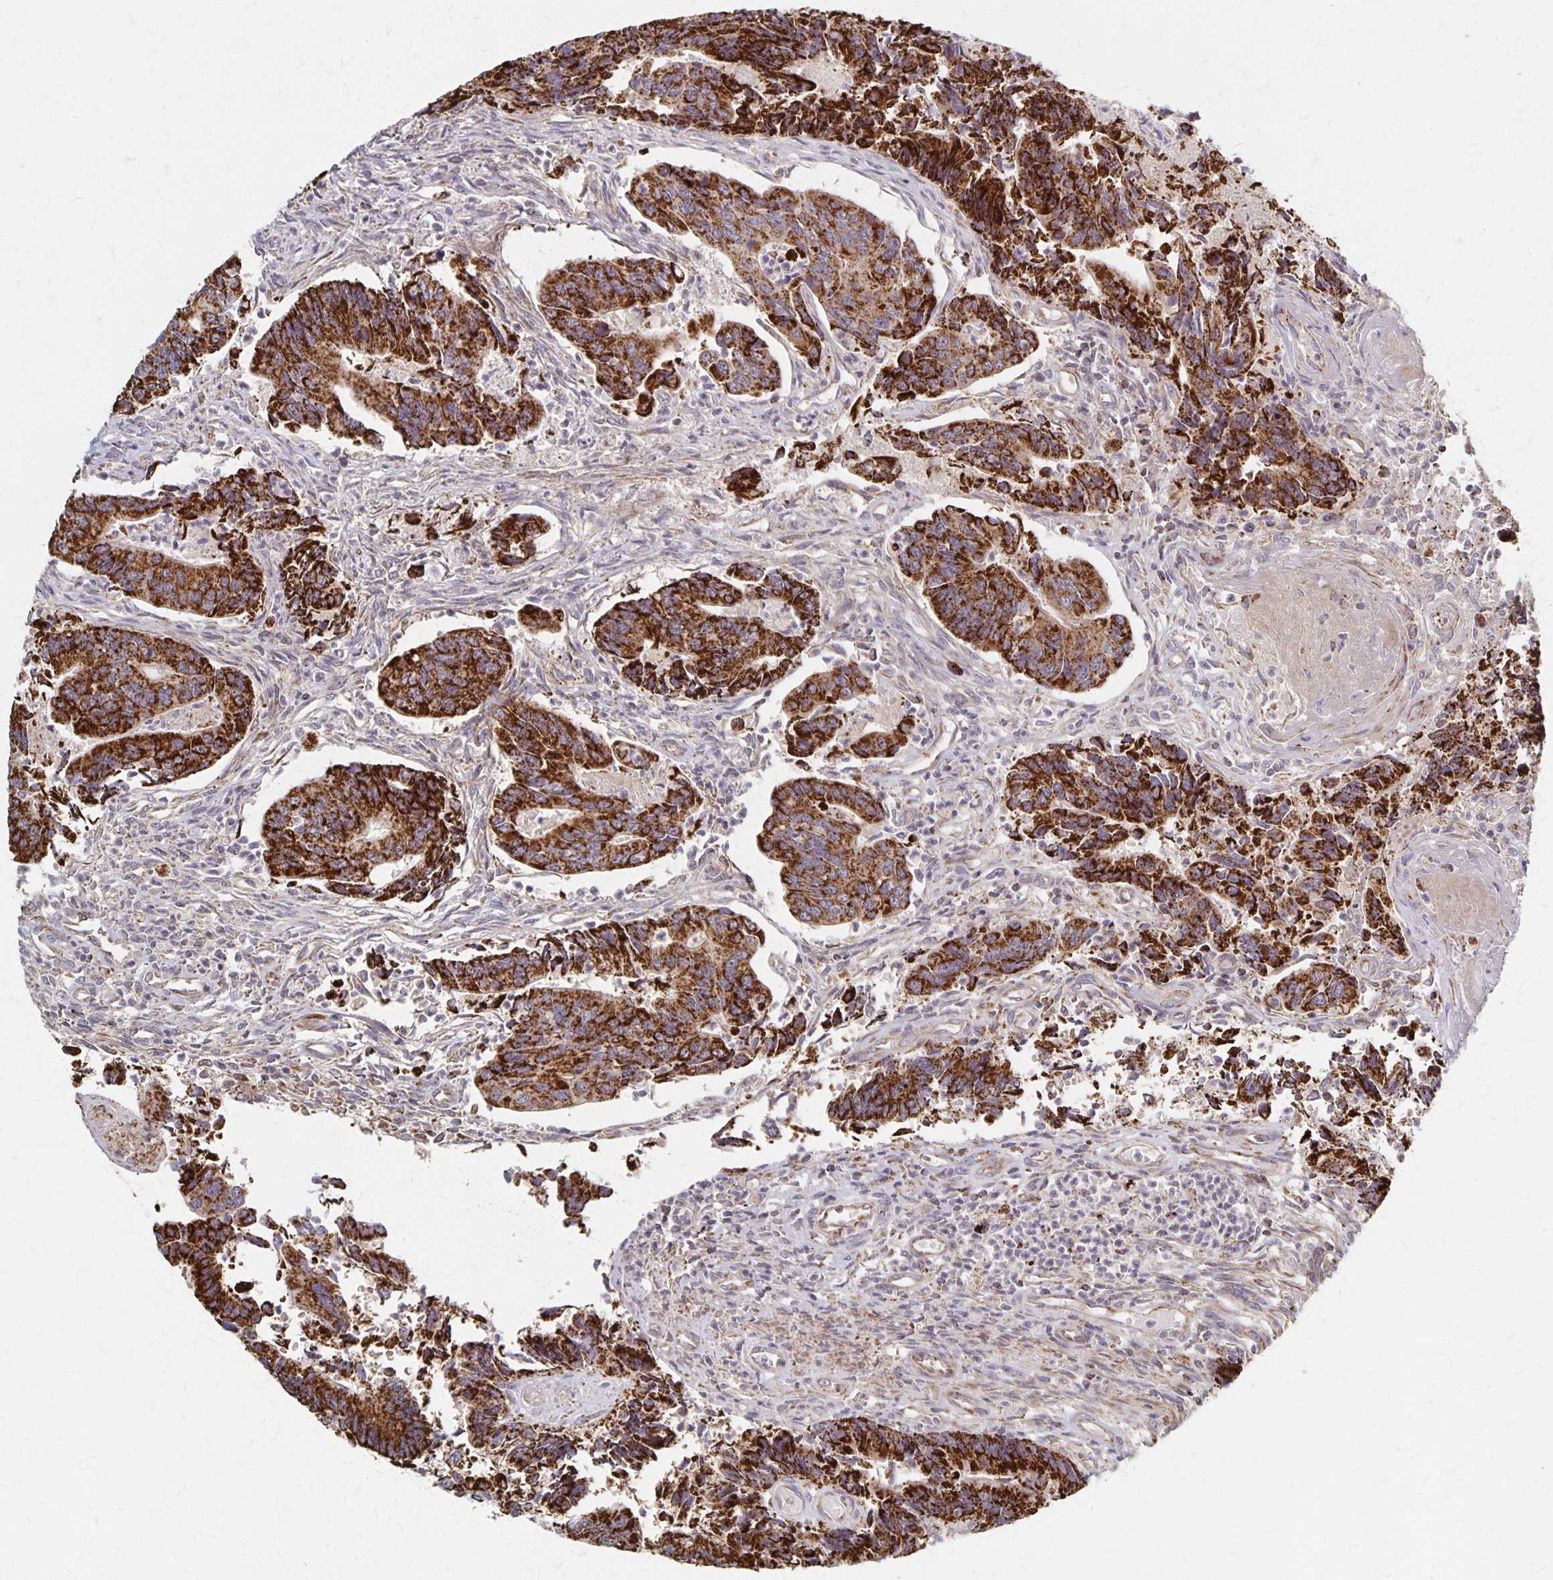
{"staining": {"intensity": "strong", "quantity": ">75%", "location": "cytoplasmic/membranous"}, "tissue": "colorectal cancer", "cell_type": "Tumor cells", "image_type": "cancer", "snomed": [{"axis": "morphology", "description": "Adenocarcinoma, NOS"}, {"axis": "topography", "description": "Colon"}], "caption": "Strong cytoplasmic/membranous positivity is identified in approximately >75% of tumor cells in colorectal cancer (adenocarcinoma).", "gene": "DYRK4", "patient": {"sex": "female", "age": 67}}